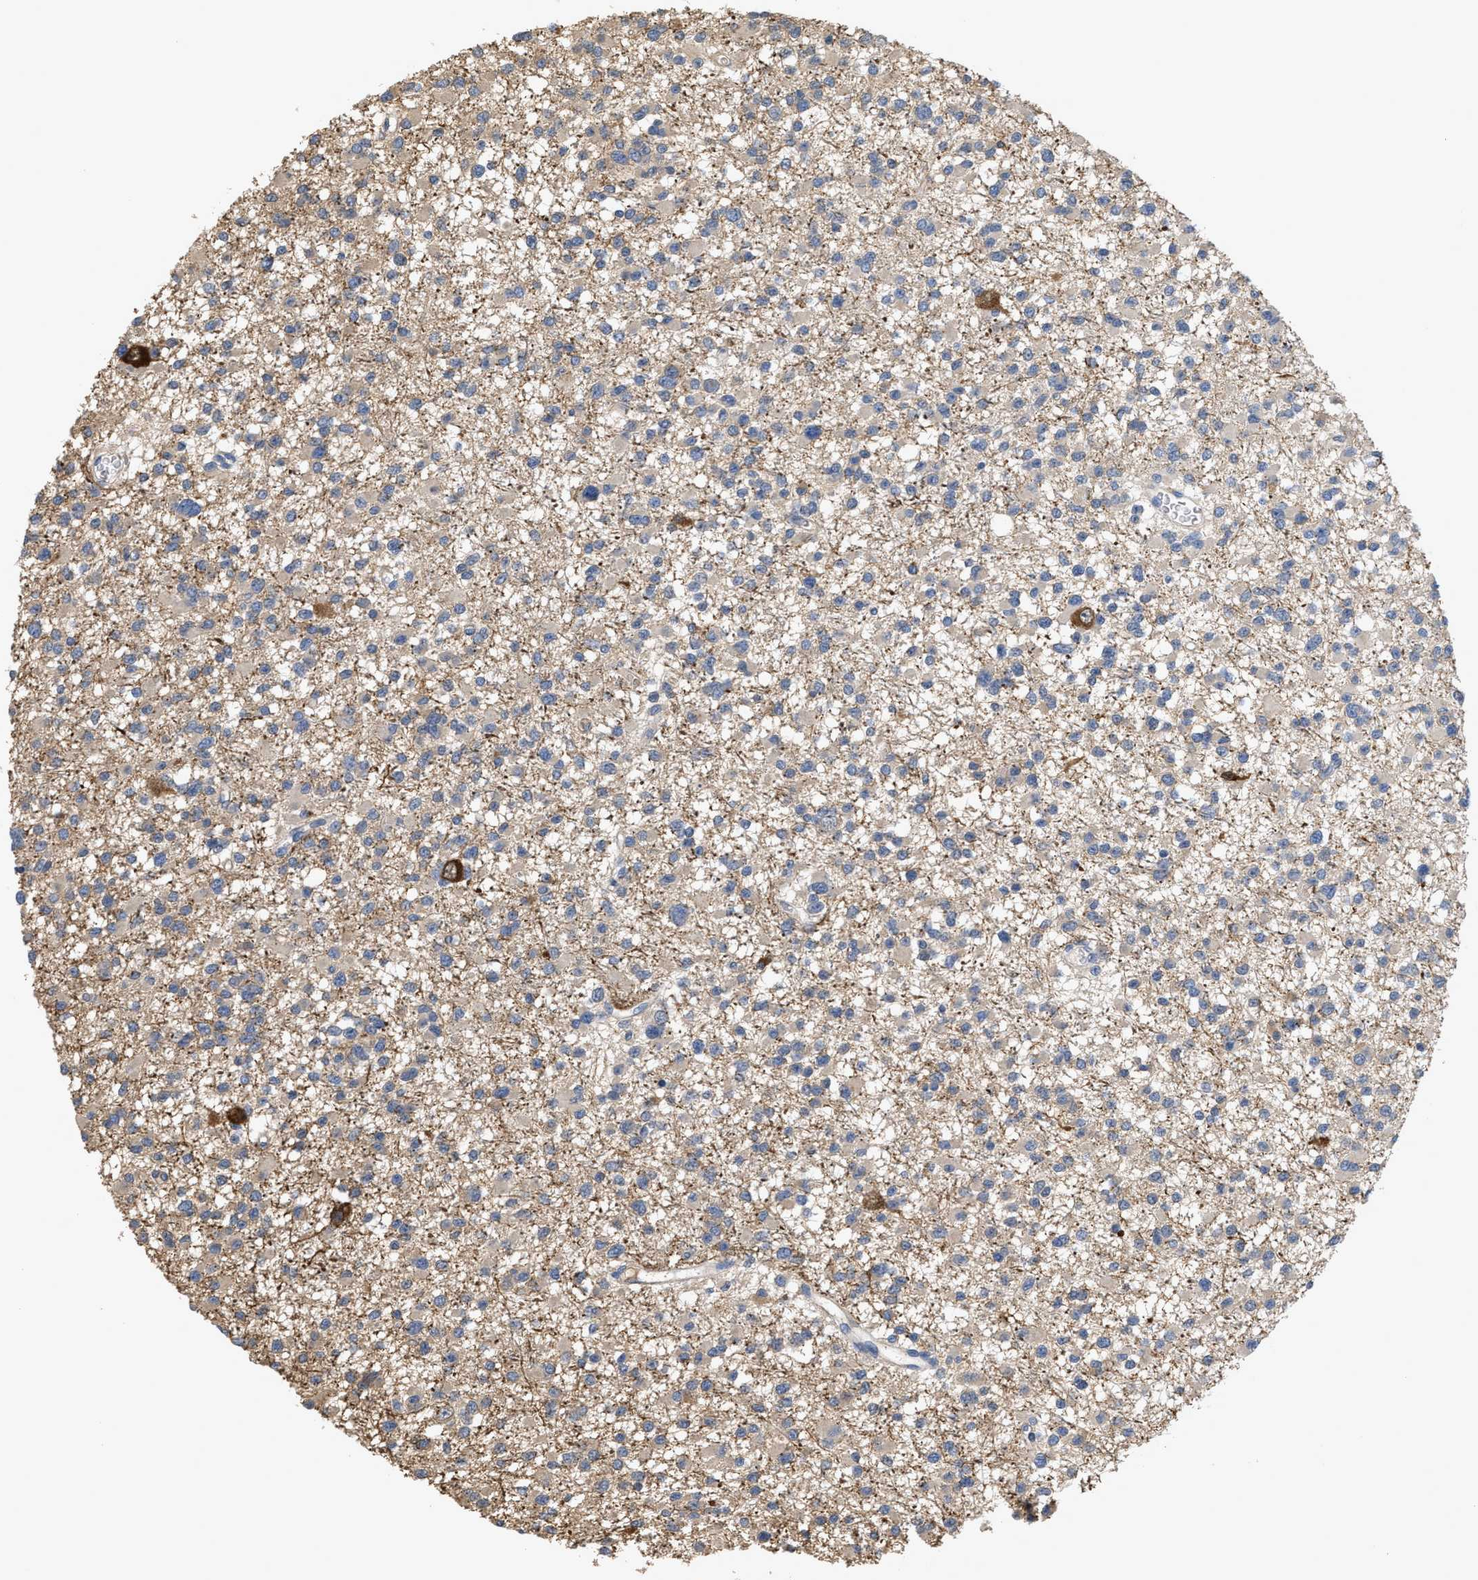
{"staining": {"intensity": "moderate", "quantity": "25%-75%", "location": "cytoplasmic/membranous"}, "tissue": "glioma", "cell_type": "Tumor cells", "image_type": "cancer", "snomed": [{"axis": "morphology", "description": "Glioma, malignant, Low grade"}, {"axis": "topography", "description": "Brain"}], "caption": "Protein expression analysis of human glioma reveals moderate cytoplasmic/membranous positivity in about 25%-75% of tumor cells. The staining was performed using DAB to visualize the protein expression in brown, while the nuclei were stained in blue with hematoxylin (Magnification: 20x).", "gene": "CRYM", "patient": {"sex": "female", "age": 22}}